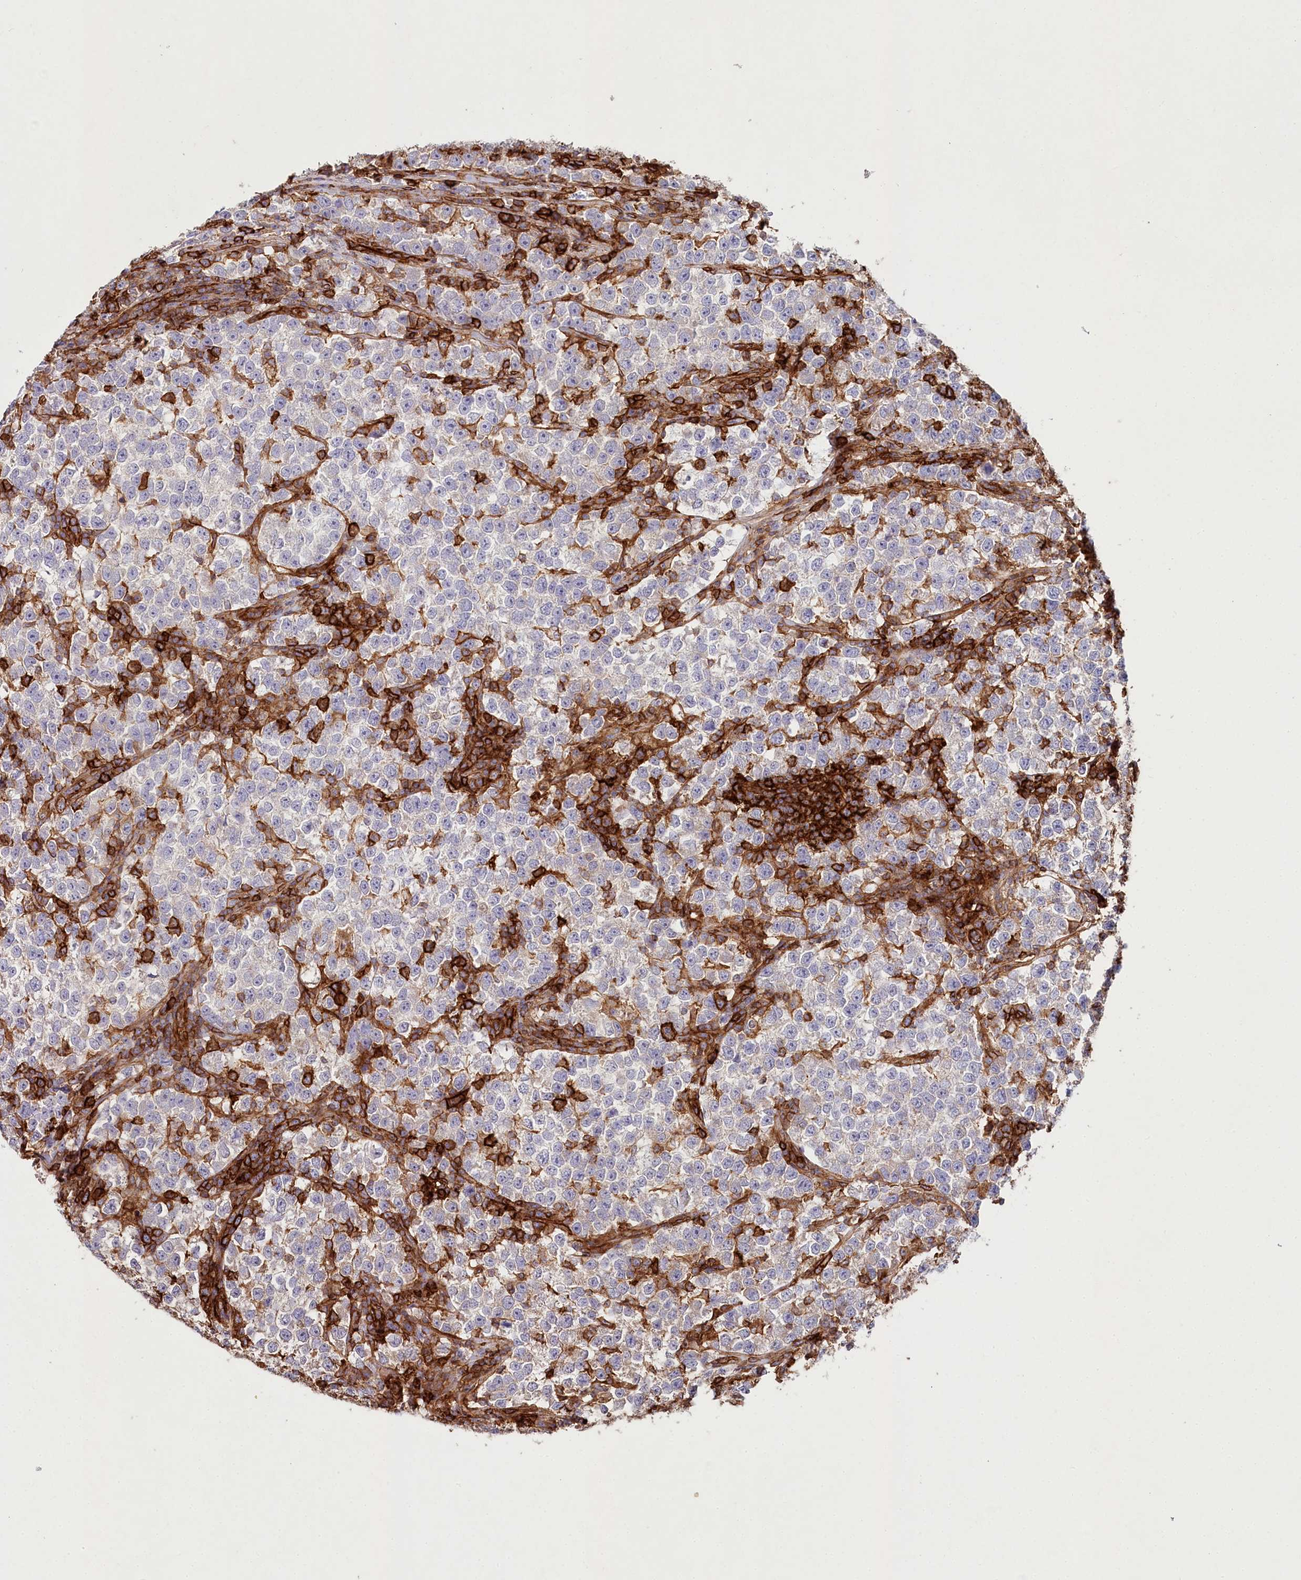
{"staining": {"intensity": "negative", "quantity": "none", "location": "none"}, "tissue": "testis cancer", "cell_type": "Tumor cells", "image_type": "cancer", "snomed": [{"axis": "morphology", "description": "Normal tissue, NOS"}, {"axis": "morphology", "description": "Seminoma, NOS"}, {"axis": "topography", "description": "Testis"}], "caption": "Protein analysis of testis seminoma demonstrates no significant positivity in tumor cells.", "gene": "RBP5", "patient": {"sex": "male", "age": 43}}